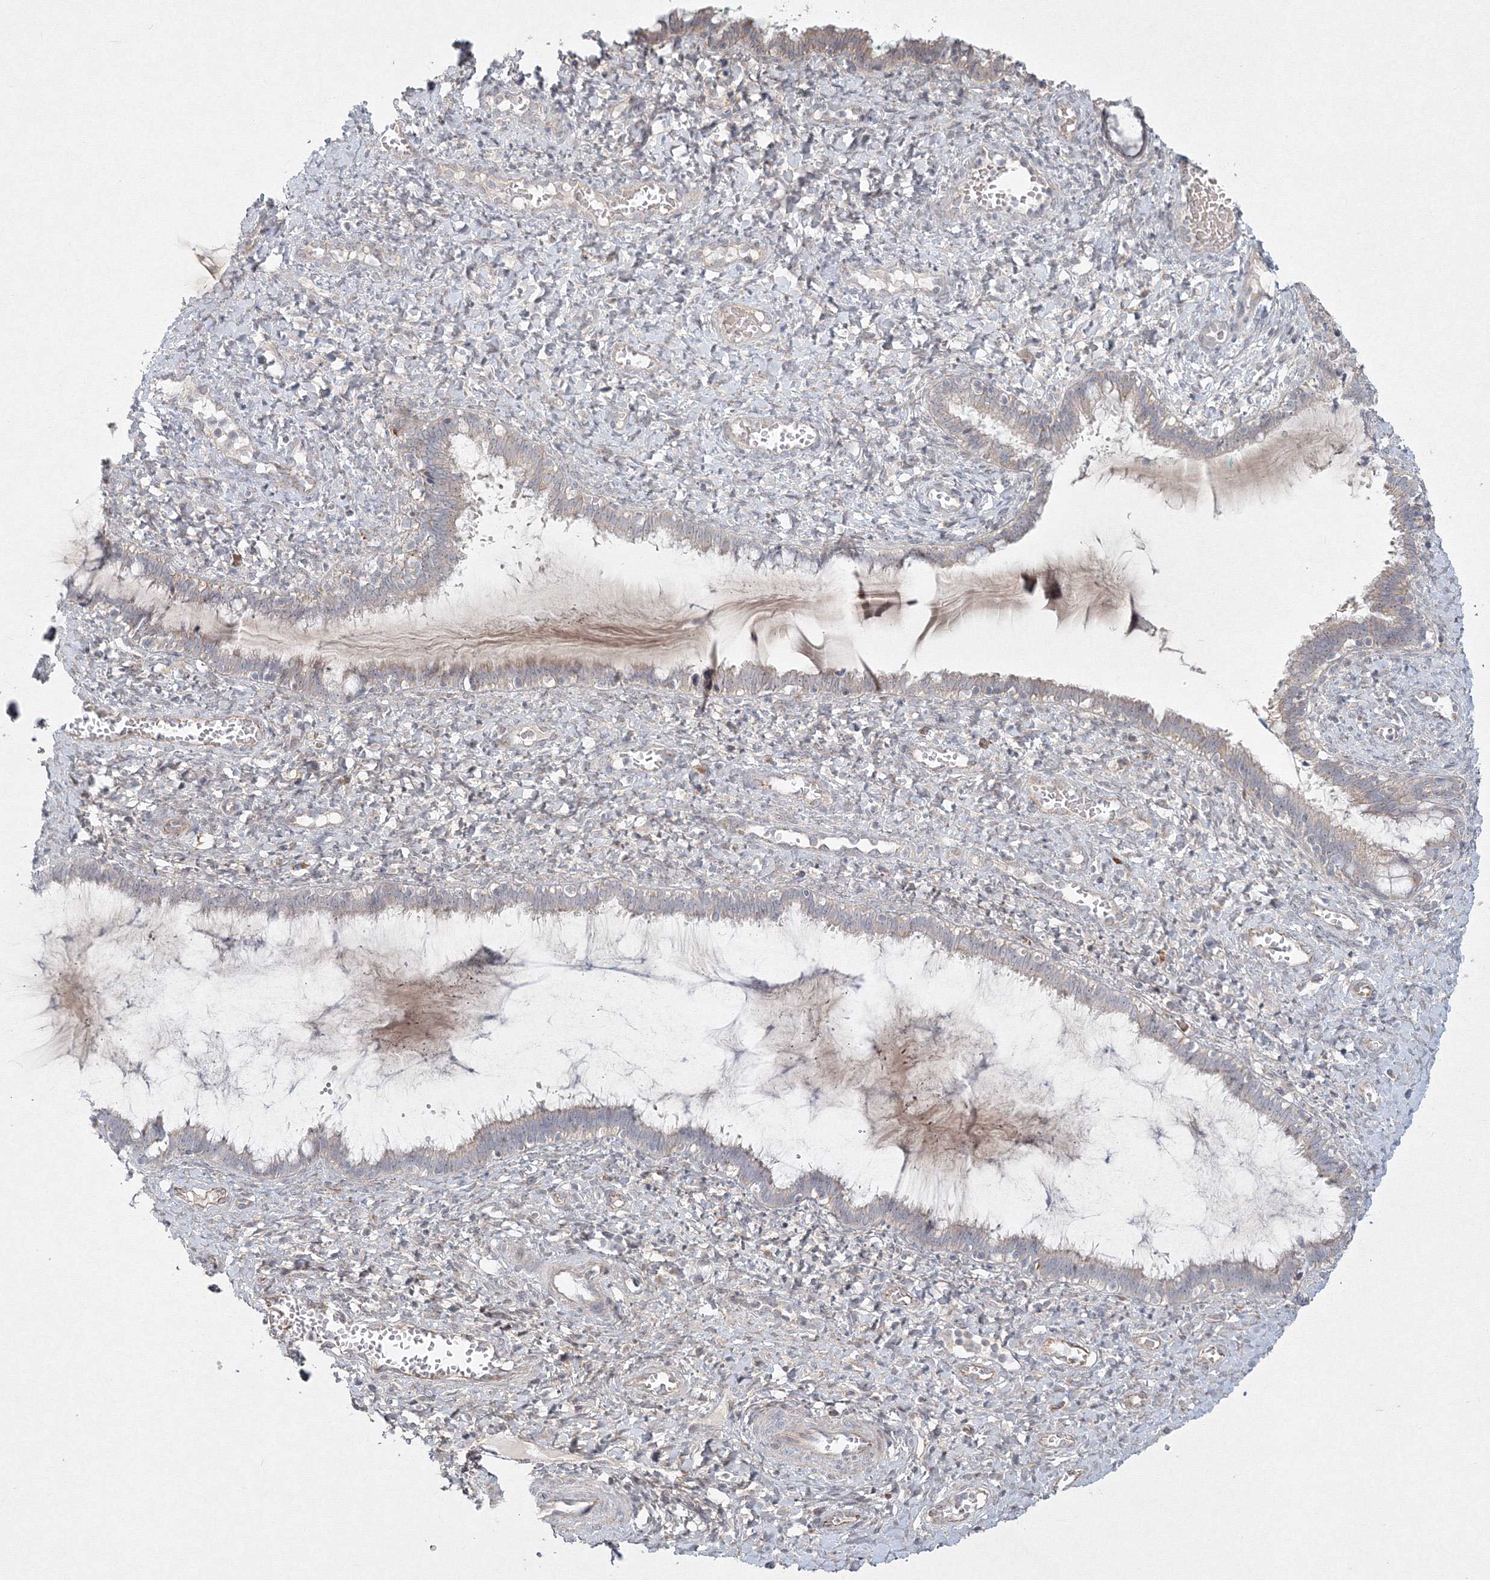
{"staining": {"intensity": "weak", "quantity": "<25%", "location": "cytoplasmic/membranous"}, "tissue": "cervix", "cell_type": "Glandular cells", "image_type": "normal", "snomed": [{"axis": "morphology", "description": "Normal tissue, NOS"}, {"axis": "morphology", "description": "Adenocarcinoma, NOS"}, {"axis": "topography", "description": "Cervix"}], "caption": "DAB (3,3'-diaminobenzidine) immunohistochemical staining of normal human cervix demonstrates no significant staining in glandular cells.", "gene": "WDR49", "patient": {"sex": "female", "age": 29}}